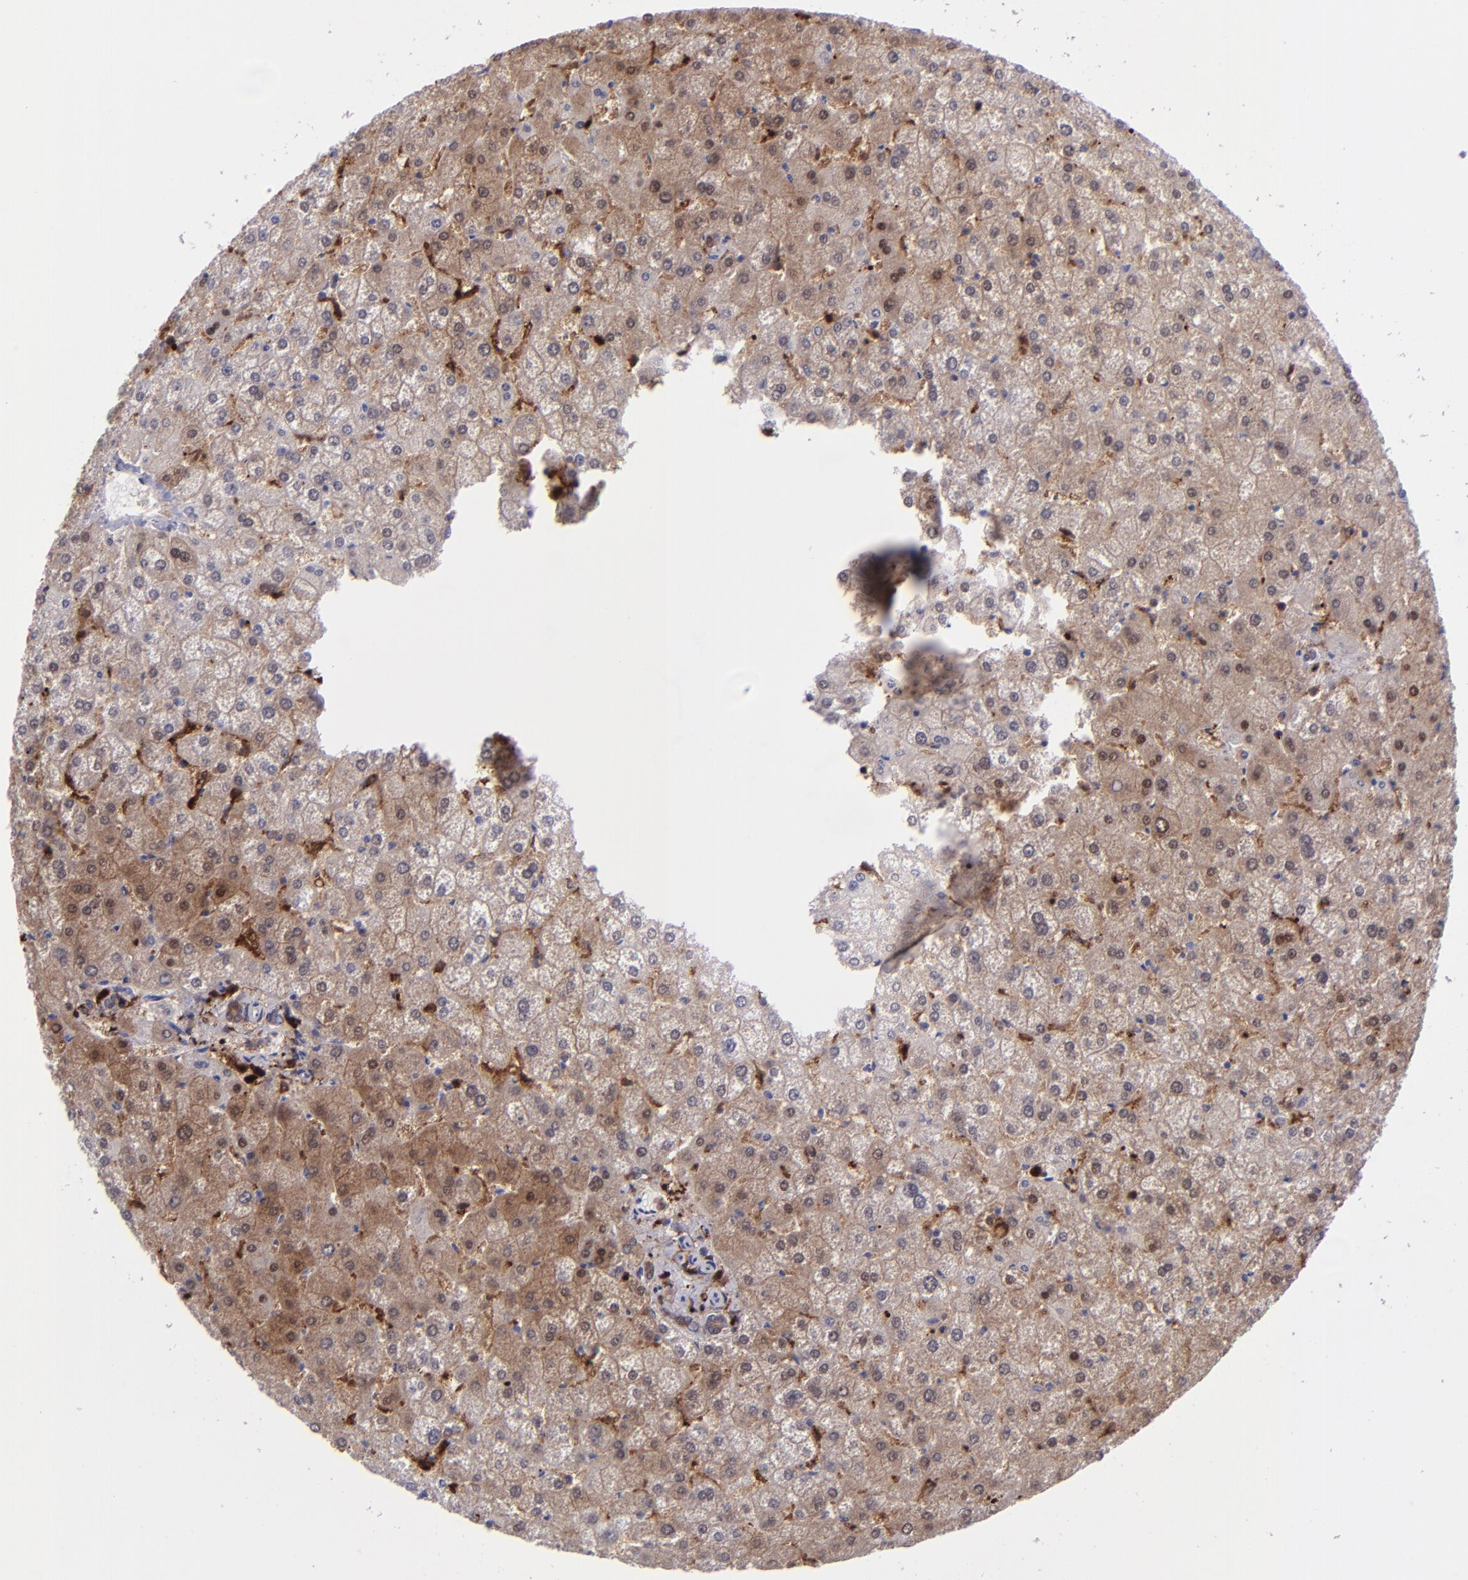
{"staining": {"intensity": "moderate", "quantity": ">75%", "location": "cytoplasmic/membranous"}, "tissue": "liver", "cell_type": "Cholangiocytes", "image_type": "normal", "snomed": [{"axis": "morphology", "description": "Normal tissue, NOS"}, {"axis": "topography", "description": "Liver"}], "caption": "Human liver stained with a brown dye shows moderate cytoplasmic/membranous positive expression in approximately >75% of cholangiocytes.", "gene": "TYMP", "patient": {"sex": "female", "age": 32}}